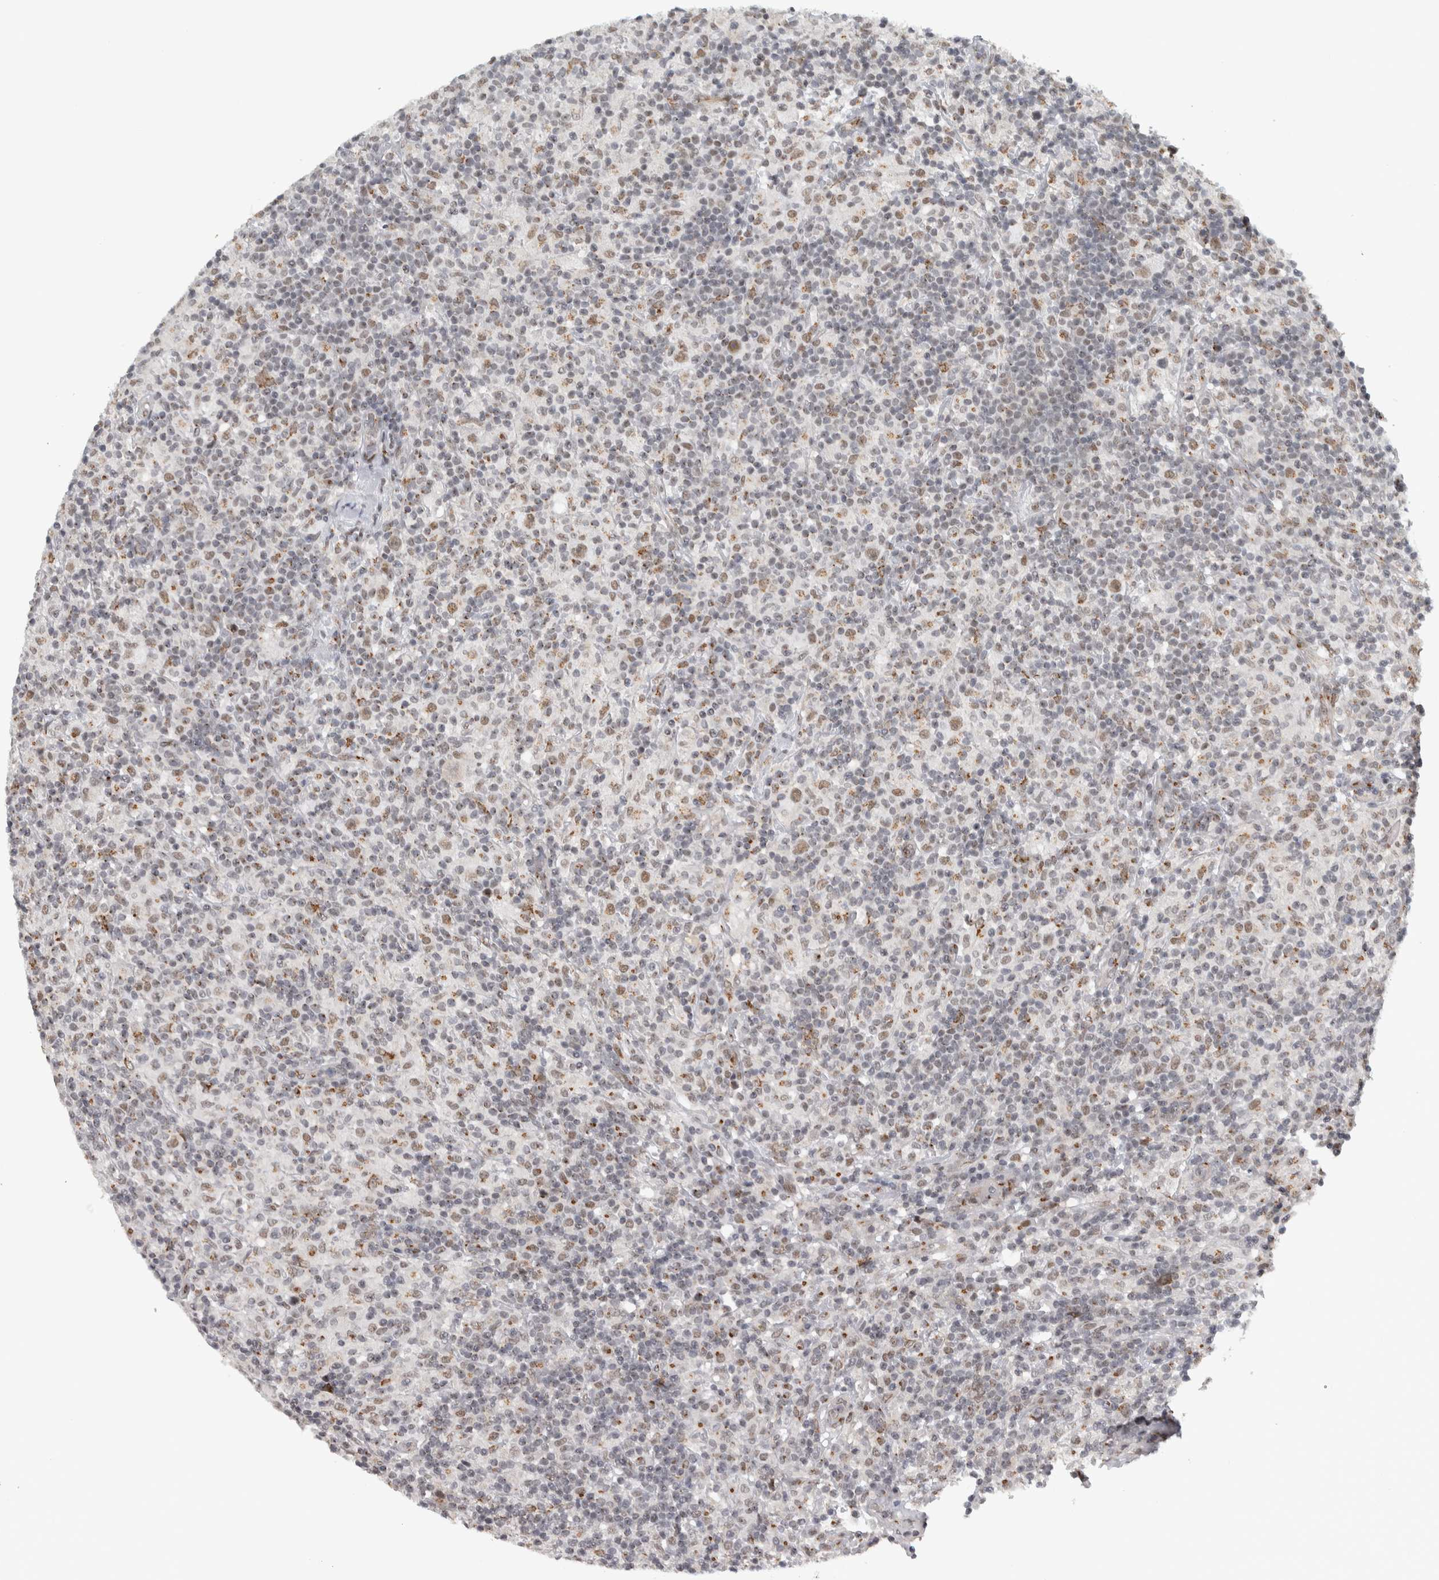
{"staining": {"intensity": "weak", "quantity": ">75%", "location": "nuclear"}, "tissue": "lymphoma", "cell_type": "Tumor cells", "image_type": "cancer", "snomed": [{"axis": "morphology", "description": "Hodgkin's disease, NOS"}, {"axis": "topography", "description": "Lymph node"}], "caption": "Brown immunohistochemical staining in Hodgkin's disease reveals weak nuclear positivity in about >75% of tumor cells.", "gene": "ZMYND8", "patient": {"sex": "male", "age": 70}}